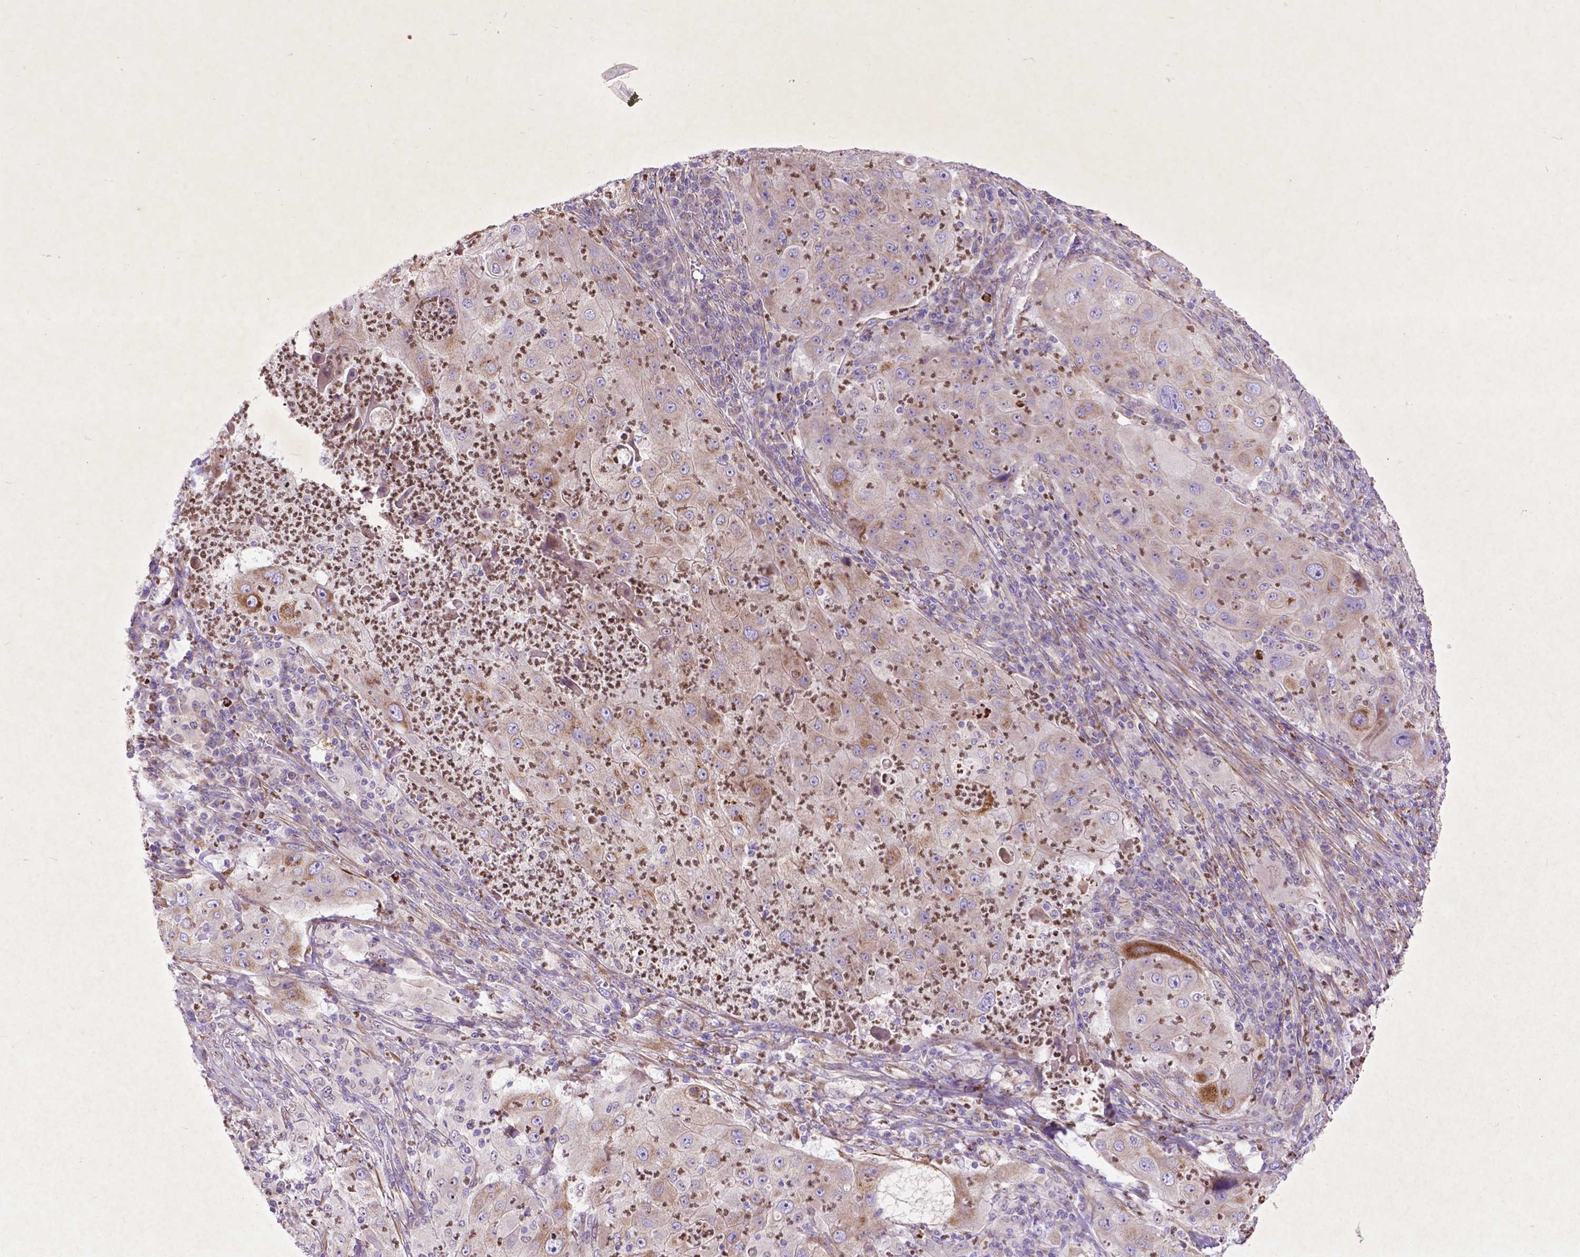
{"staining": {"intensity": "weak", "quantity": "25%-75%", "location": "cytoplasmic/membranous"}, "tissue": "lung cancer", "cell_type": "Tumor cells", "image_type": "cancer", "snomed": [{"axis": "morphology", "description": "Squamous cell carcinoma, NOS"}, {"axis": "topography", "description": "Lung"}], "caption": "Protein staining displays weak cytoplasmic/membranous staining in about 25%-75% of tumor cells in lung cancer (squamous cell carcinoma).", "gene": "THEGL", "patient": {"sex": "female", "age": 59}}